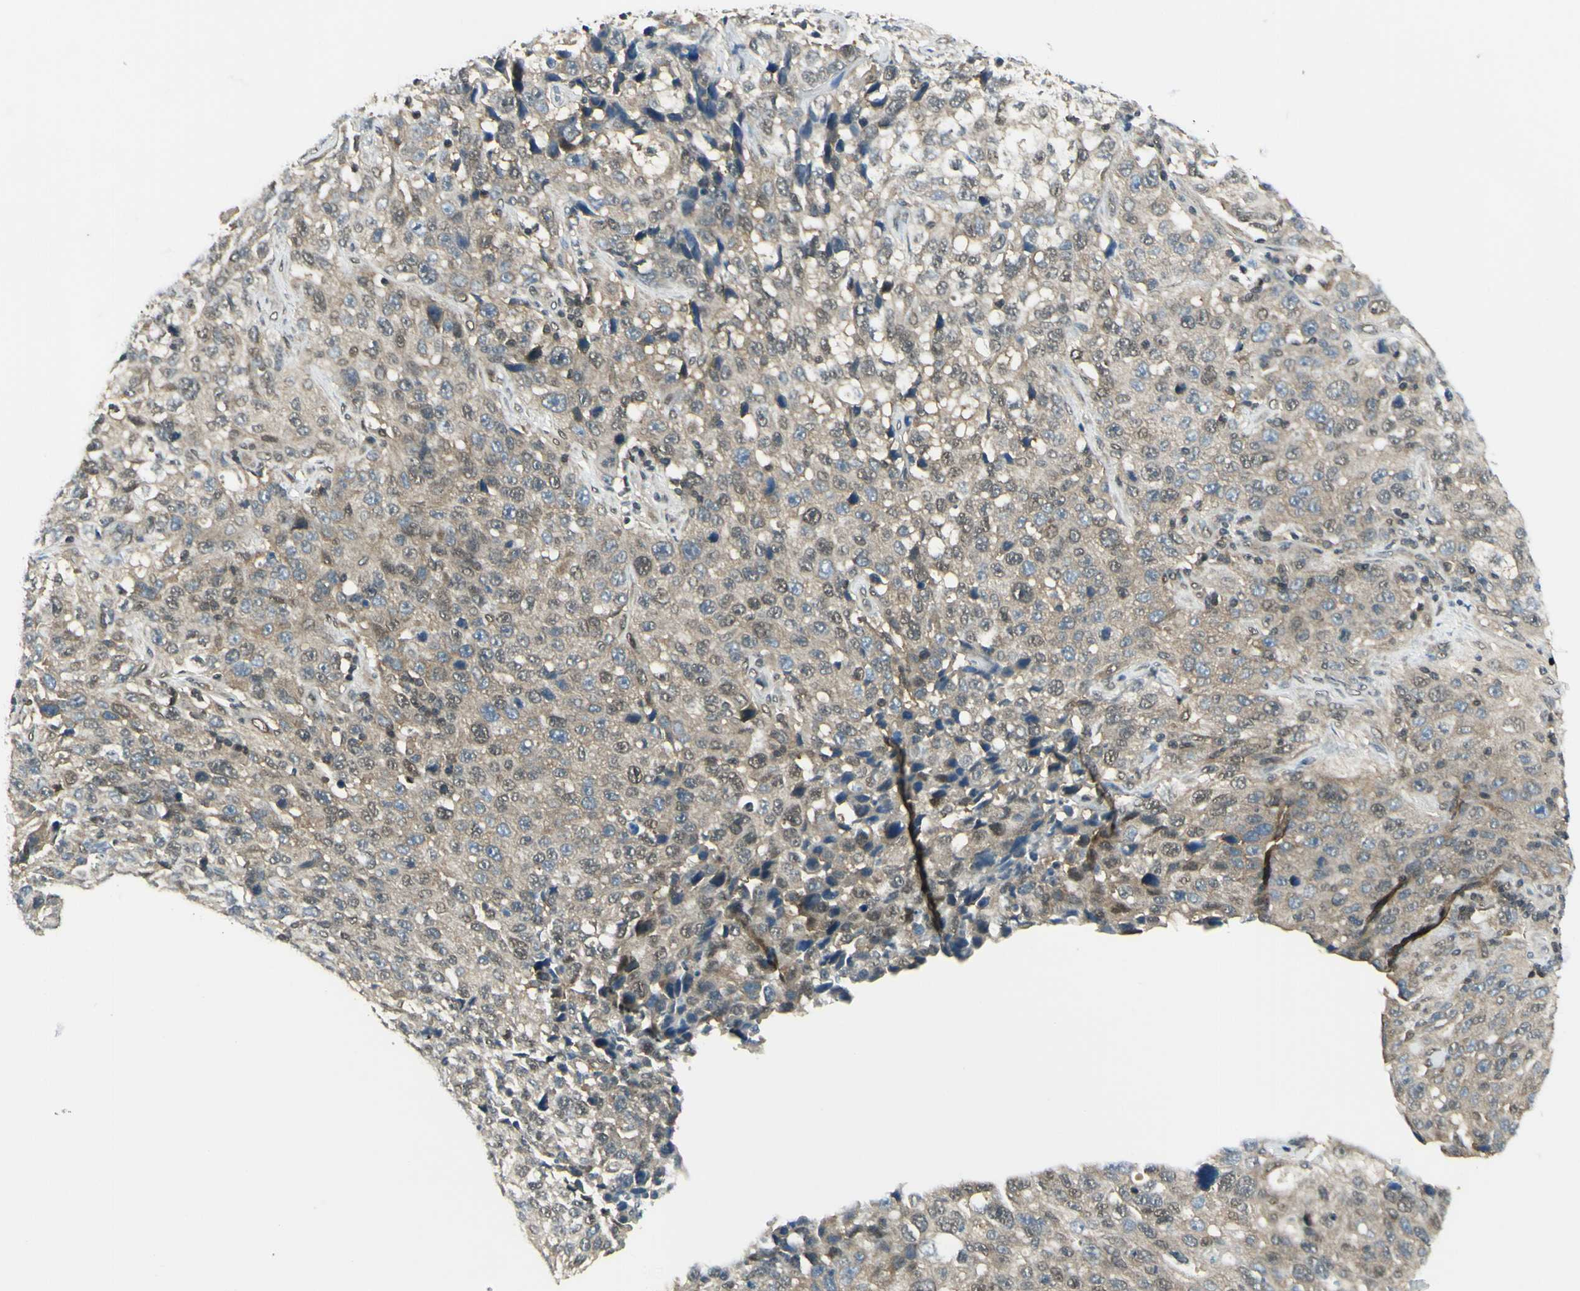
{"staining": {"intensity": "weak", "quantity": ">75%", "location": "cytoplasmic/membranous"}, "tissue": "stomach cancer", "cell_type": "Tumor cells", "image_type": "cancer", "snomed": [{"axis": "morphology", "description": "Normal tissue, NOS"}, {"axis": "morphology", "description": "Adenocarcinoma, NOS"}, {"axis": "topography", "description": "Stomach"}], "caption": "This photomicrograph exhibits immunohistochemistry (IHC) staining of human stomach cancer (adenocarcinoma), with low weak cytoplasmic/membranous expression in approximately >75% of tumor cells.", "gene": "PSMD5", "patient": {"sex": "male", "age": 48}}